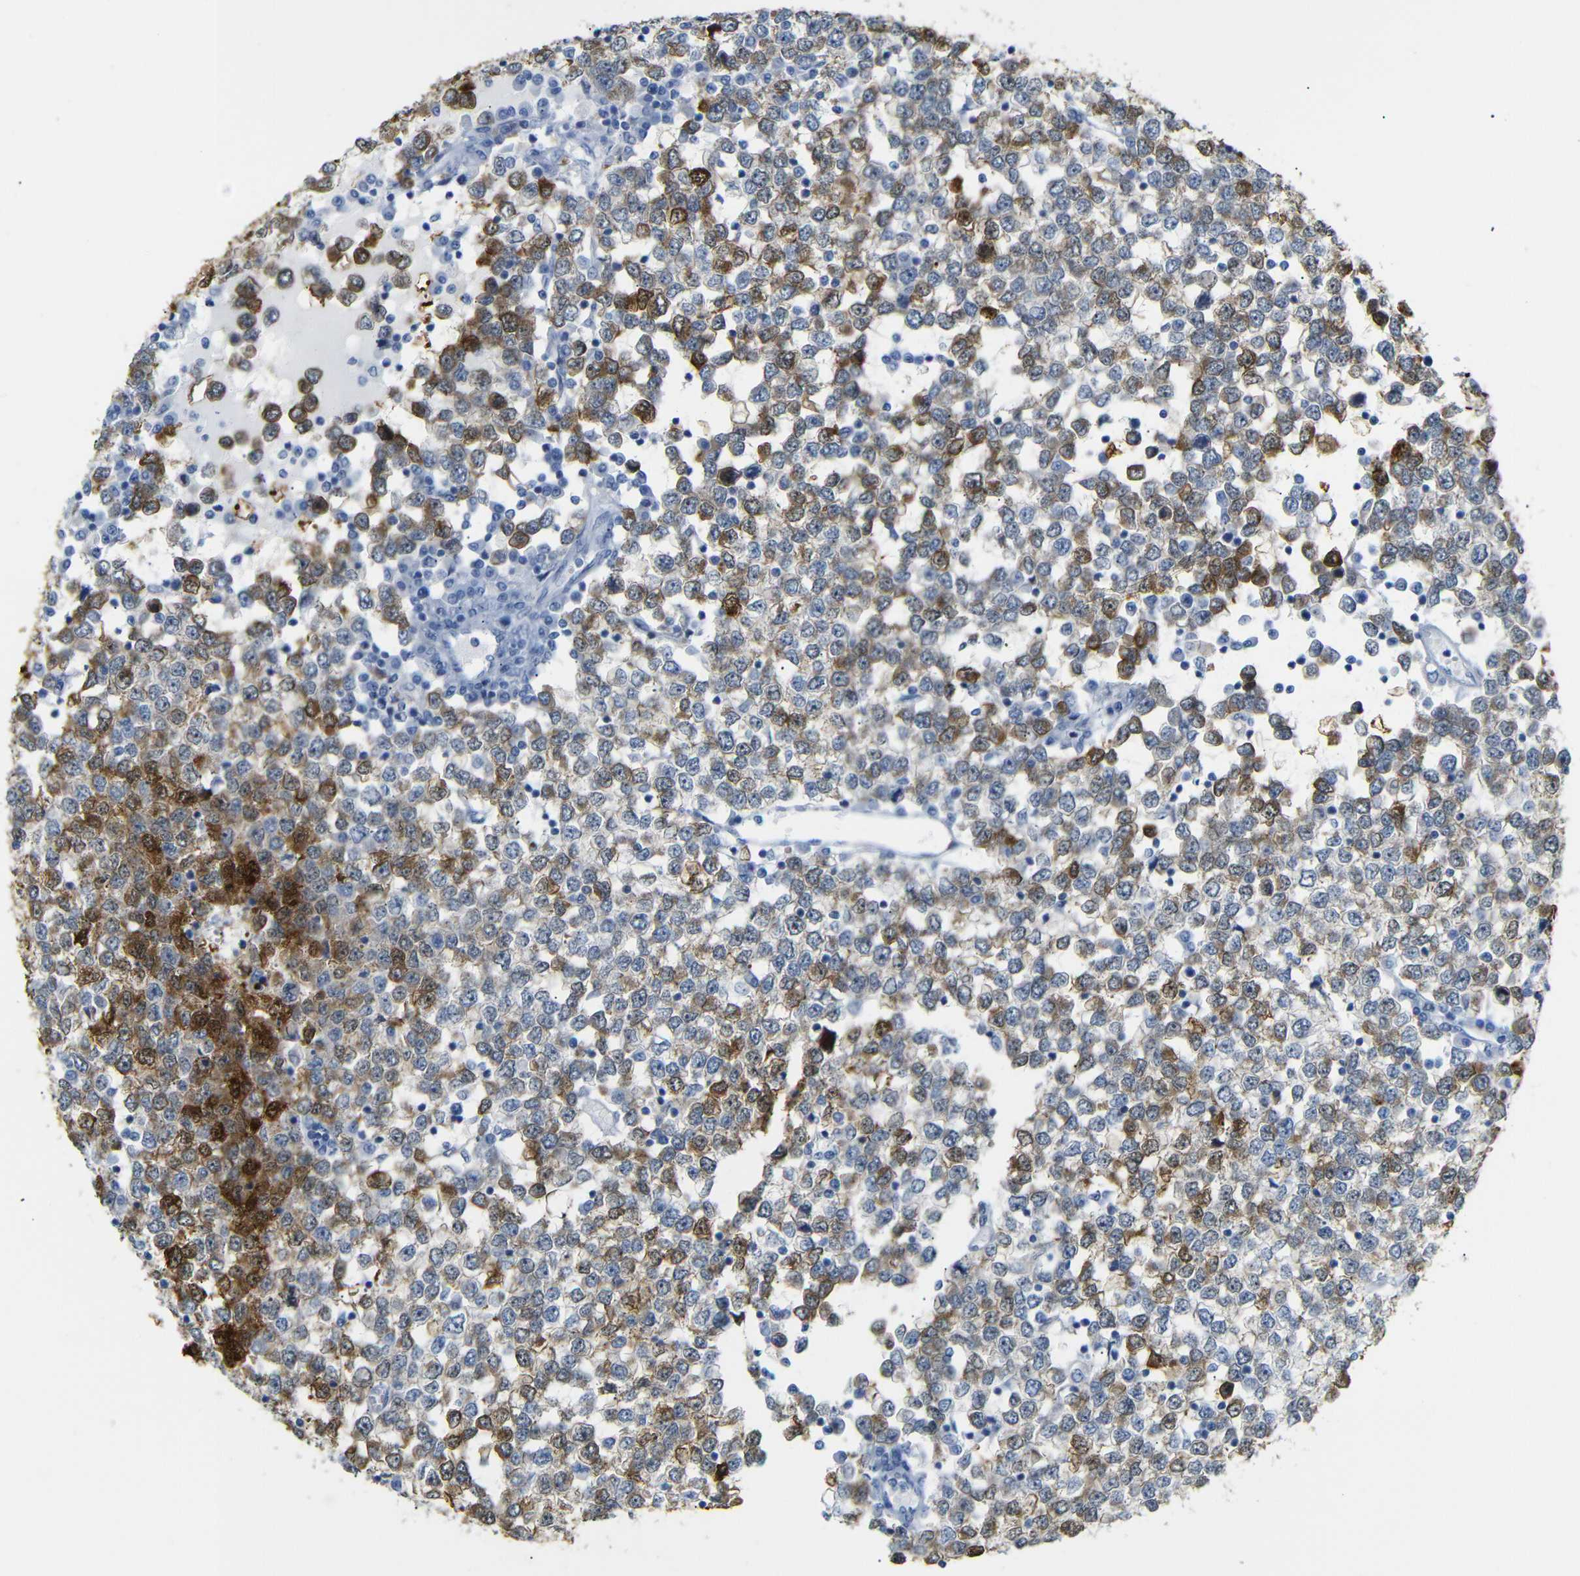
{"staining": {"intensity": "strong", "quantity": "<25%", "location": "cytoplasmic/membranous,nuclear"}, "tissue": "testis cancer", "cell_type": "Tumor cells", "image_type": "cancer", "snomed": [{"axis": "morphology", "description": "Seminoma, NOS"}, {"axis": "topography", "description": "Testis"}], "caption": "Immunohistochemistry (IHC) photomicrograph of neoplastic tissue: human testis cancer (seminoma) stained using IHC exhibits medium levels of strong protein expression localized specifically in the cytoplasmic/membranous and nuclear of tumor cells, appearing as a cytoplasmic/membranous and nuclear brown color.", "gene": "MT1A", "patient": {"sex": "male", "age": 65}}